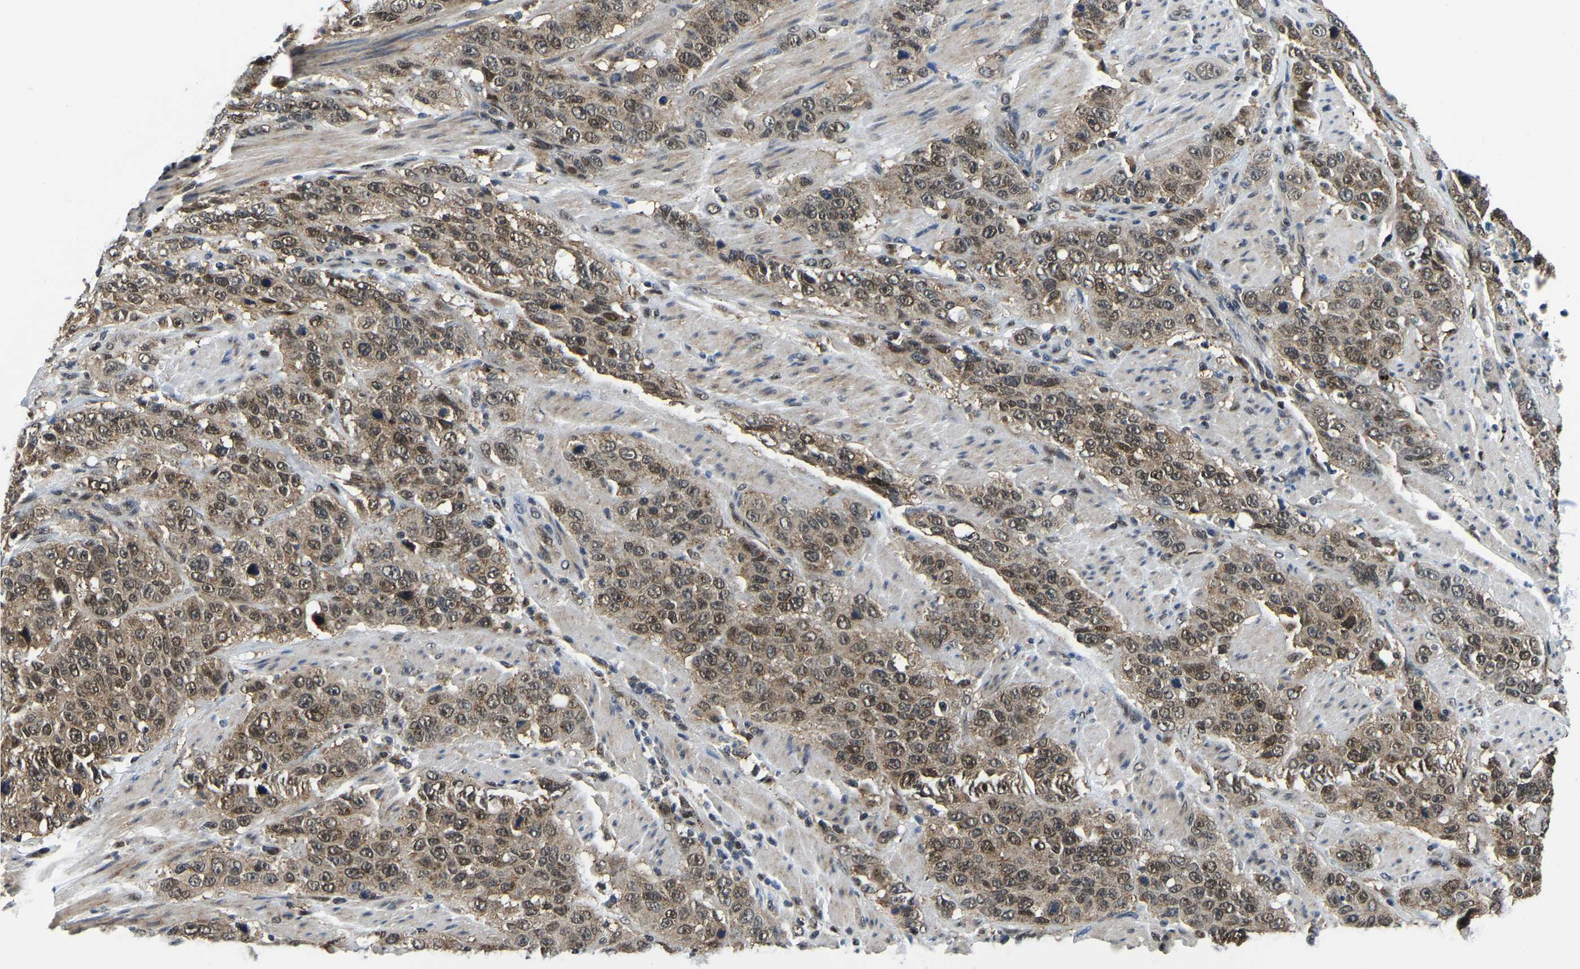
{"staining": {"intensity": "weak", "quantity": ">75%", "location": "cytoplasmic/membranous,nuclear"}, "tissue": "stomach cancer", "cell_type": "Tumor cells", "image_type": "cancer", "snomed": [{"axis": "morphology", "description": "Adenocarcinoma, NOS"}, {"axis": "topography", "description": "Stomach"}], "caption": "Stomach cancer stained with IHC reveals weak cytoplasmic/membranous and nuclear expression in approximately >75% of tumor cells.", "gene": "DFFA", "patient": {"sex": "male", "age": 48}}